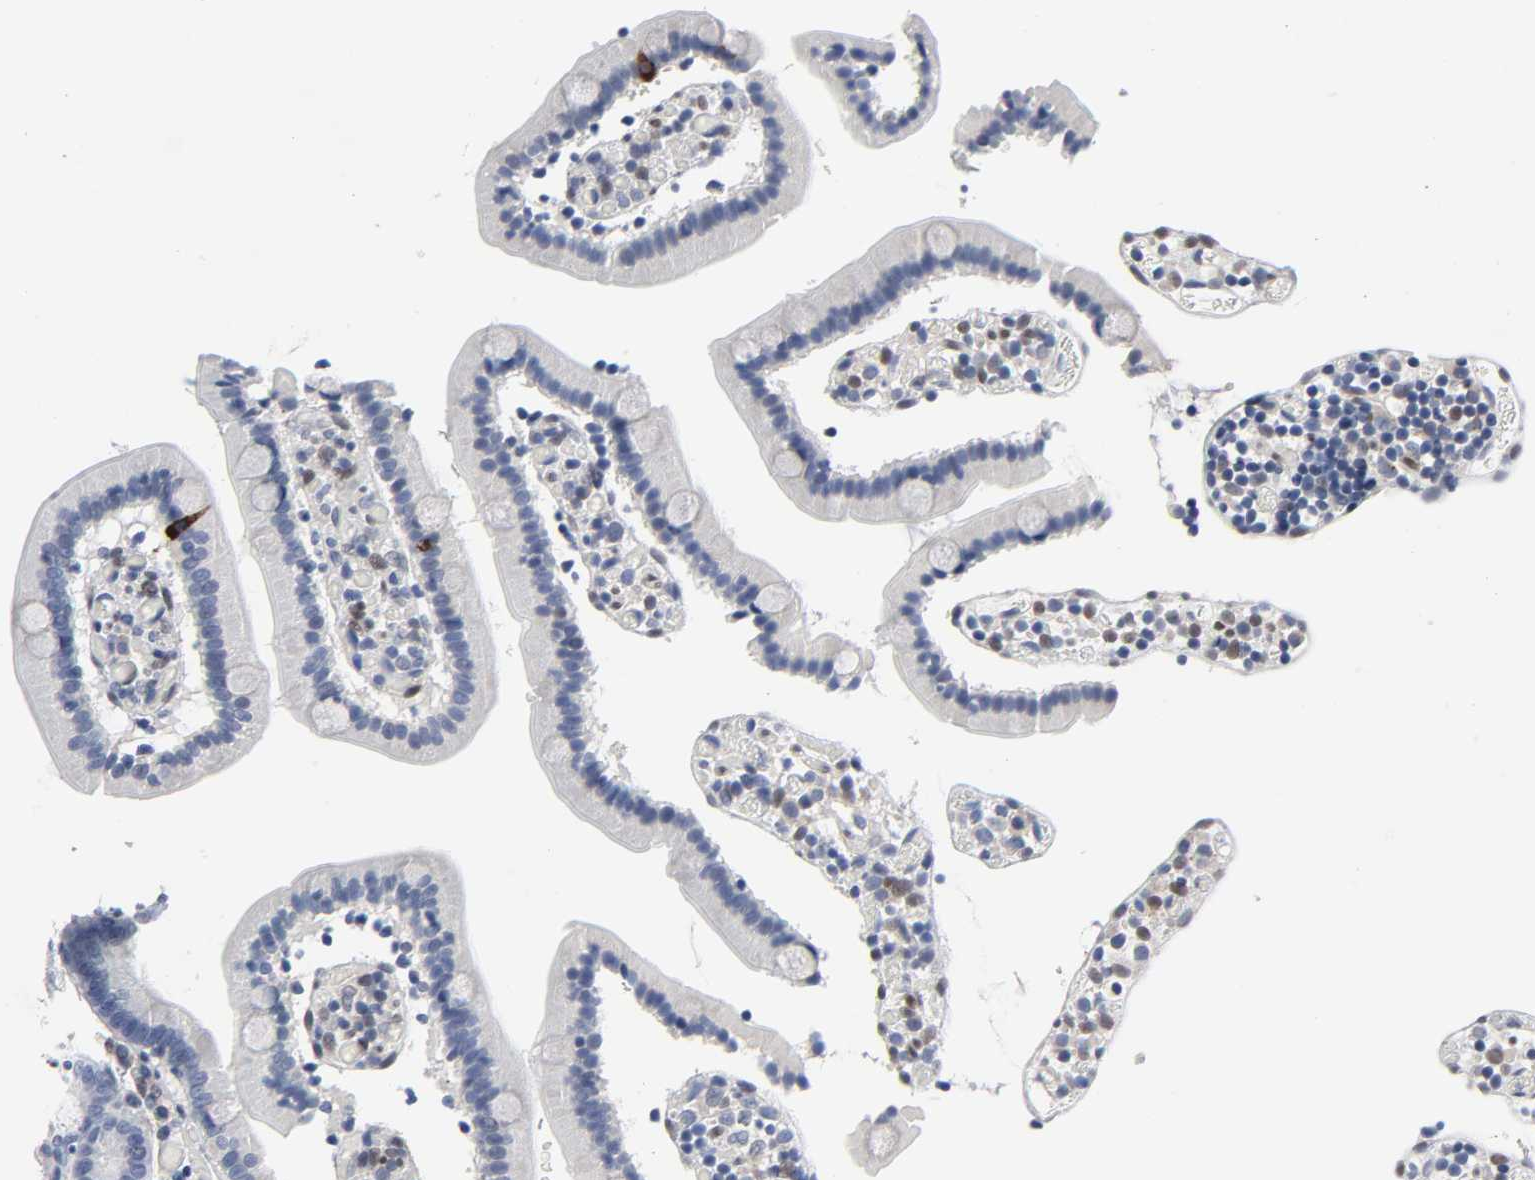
{"staining": {"intensity": "strong", "quantity": "<25%", "location": "cytoplasmic/membranous"}, "tissue": "duodenum", "cell_type": "Glandular cells", "image_type": "normal", "snomed": [{"axis": "morphology", "description": "Normal tissue, NOS"}, {"axis": "topography", "description": "Duodenum"}], "caption": "Immunohistochemistry image of benign duodenum stained for a protein (brown), which exhibits medium levels of strong cytoplasmic/membranous staining in about <25% of glandular cells.", "gene": "SALL2", "patient": {"sex": "female", "age": 53}}